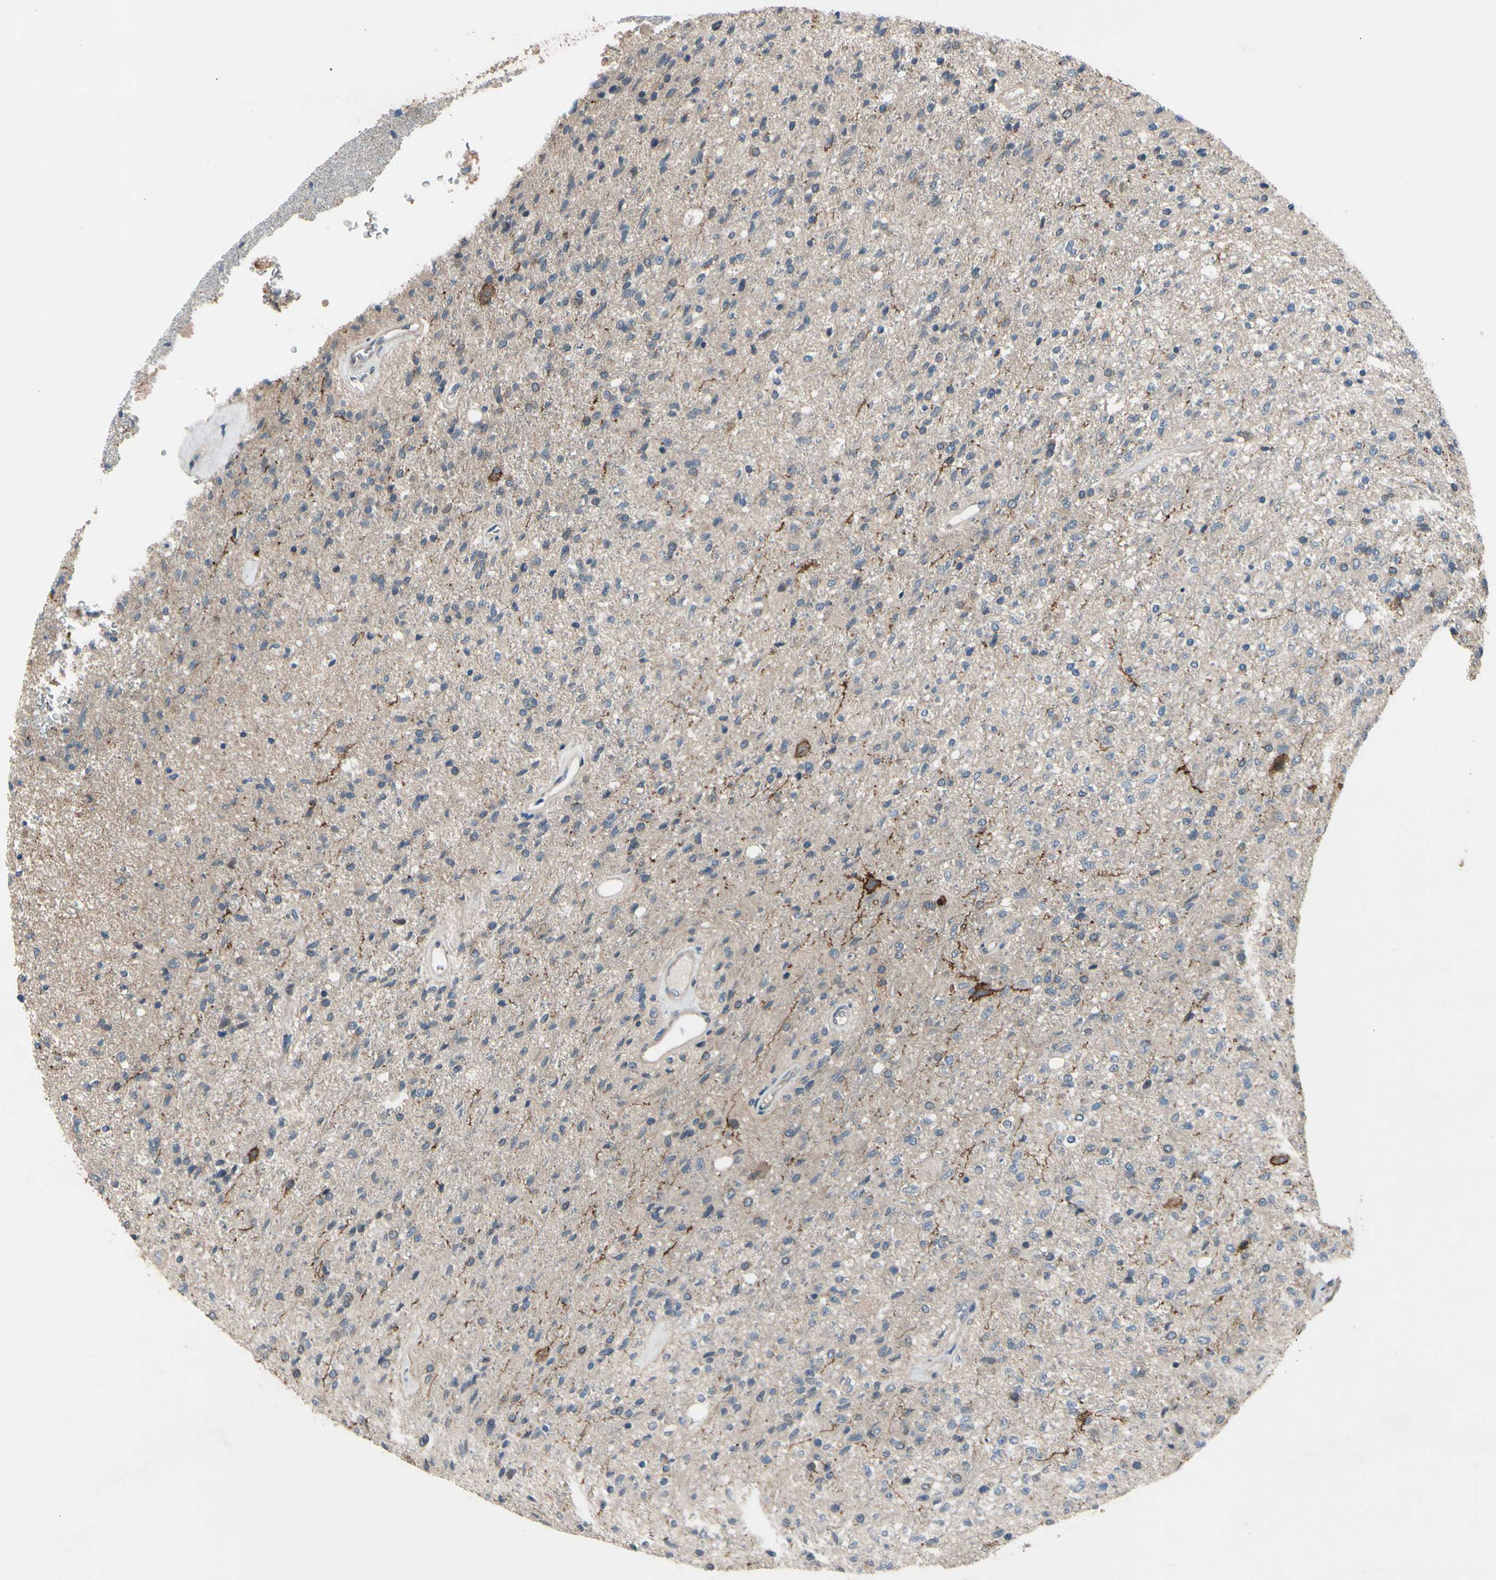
{"staining": {"intensity": "moderate", "quantity": "<25%", "location": "cytoplasmic/membranous"}, "tissue": "glioma", "cell_type": "Tumor cells", "image_type": "cancer", "snomed": [{"axis": "morphology", "description": "Normal tissue, NOS"}, {"axis": "morphology", "description": "Glioma, malignant, High grade"}, {"axis": "topography", "description": "Cerebral cortex"}], "caption": "Glioma stained with DAB immunohistochemistry (IHC) reveals low levels of moderate cytoplasmic/membranous expression in approximately <25% of tumor cells.", "gene": "ICAM5", "patient": {"sex": "male", "age": 77}}